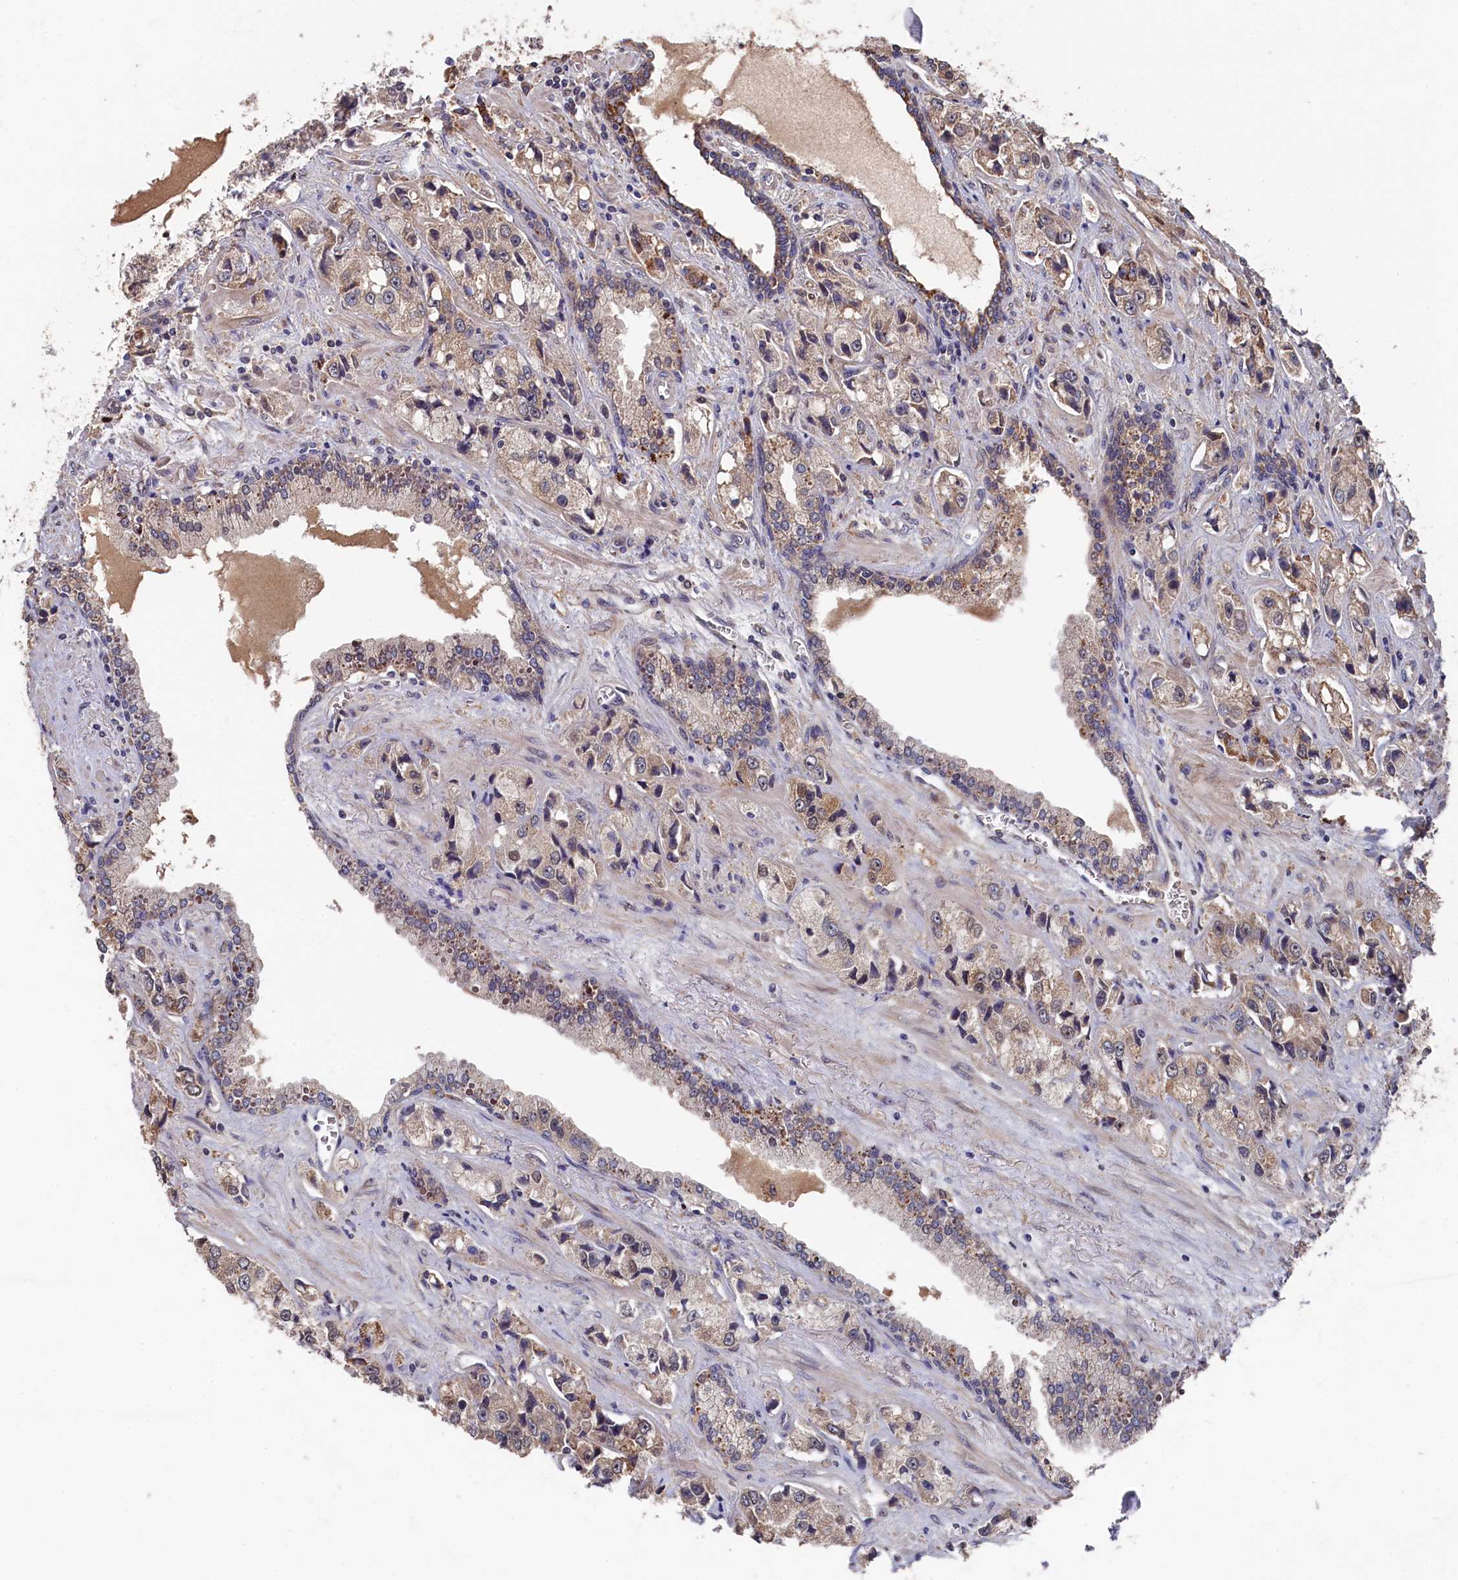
{"staining": {"intensity": "weak", "quantity": "25%-75%", "location": "cytoplasmic/membranous"}, "tissue": "prostate cancer", "cell_type": "Tumor cells", "image_type": "cancer", "snomed": [{"axis": "morphology", "description": "Adenocarcinoma, High grade"}, {"axis": "topography", "description": "Prostate"}], "caption": "Human prostate cancer (high-grade adenocarcinoma) stained for a protein (brown) demonstrates weak cytoplasmic/membranous positive staining in about 25%-75% of tumor cells.", "gene": "SLC12A4", "patient": {"sex": "male", "age": 74}}